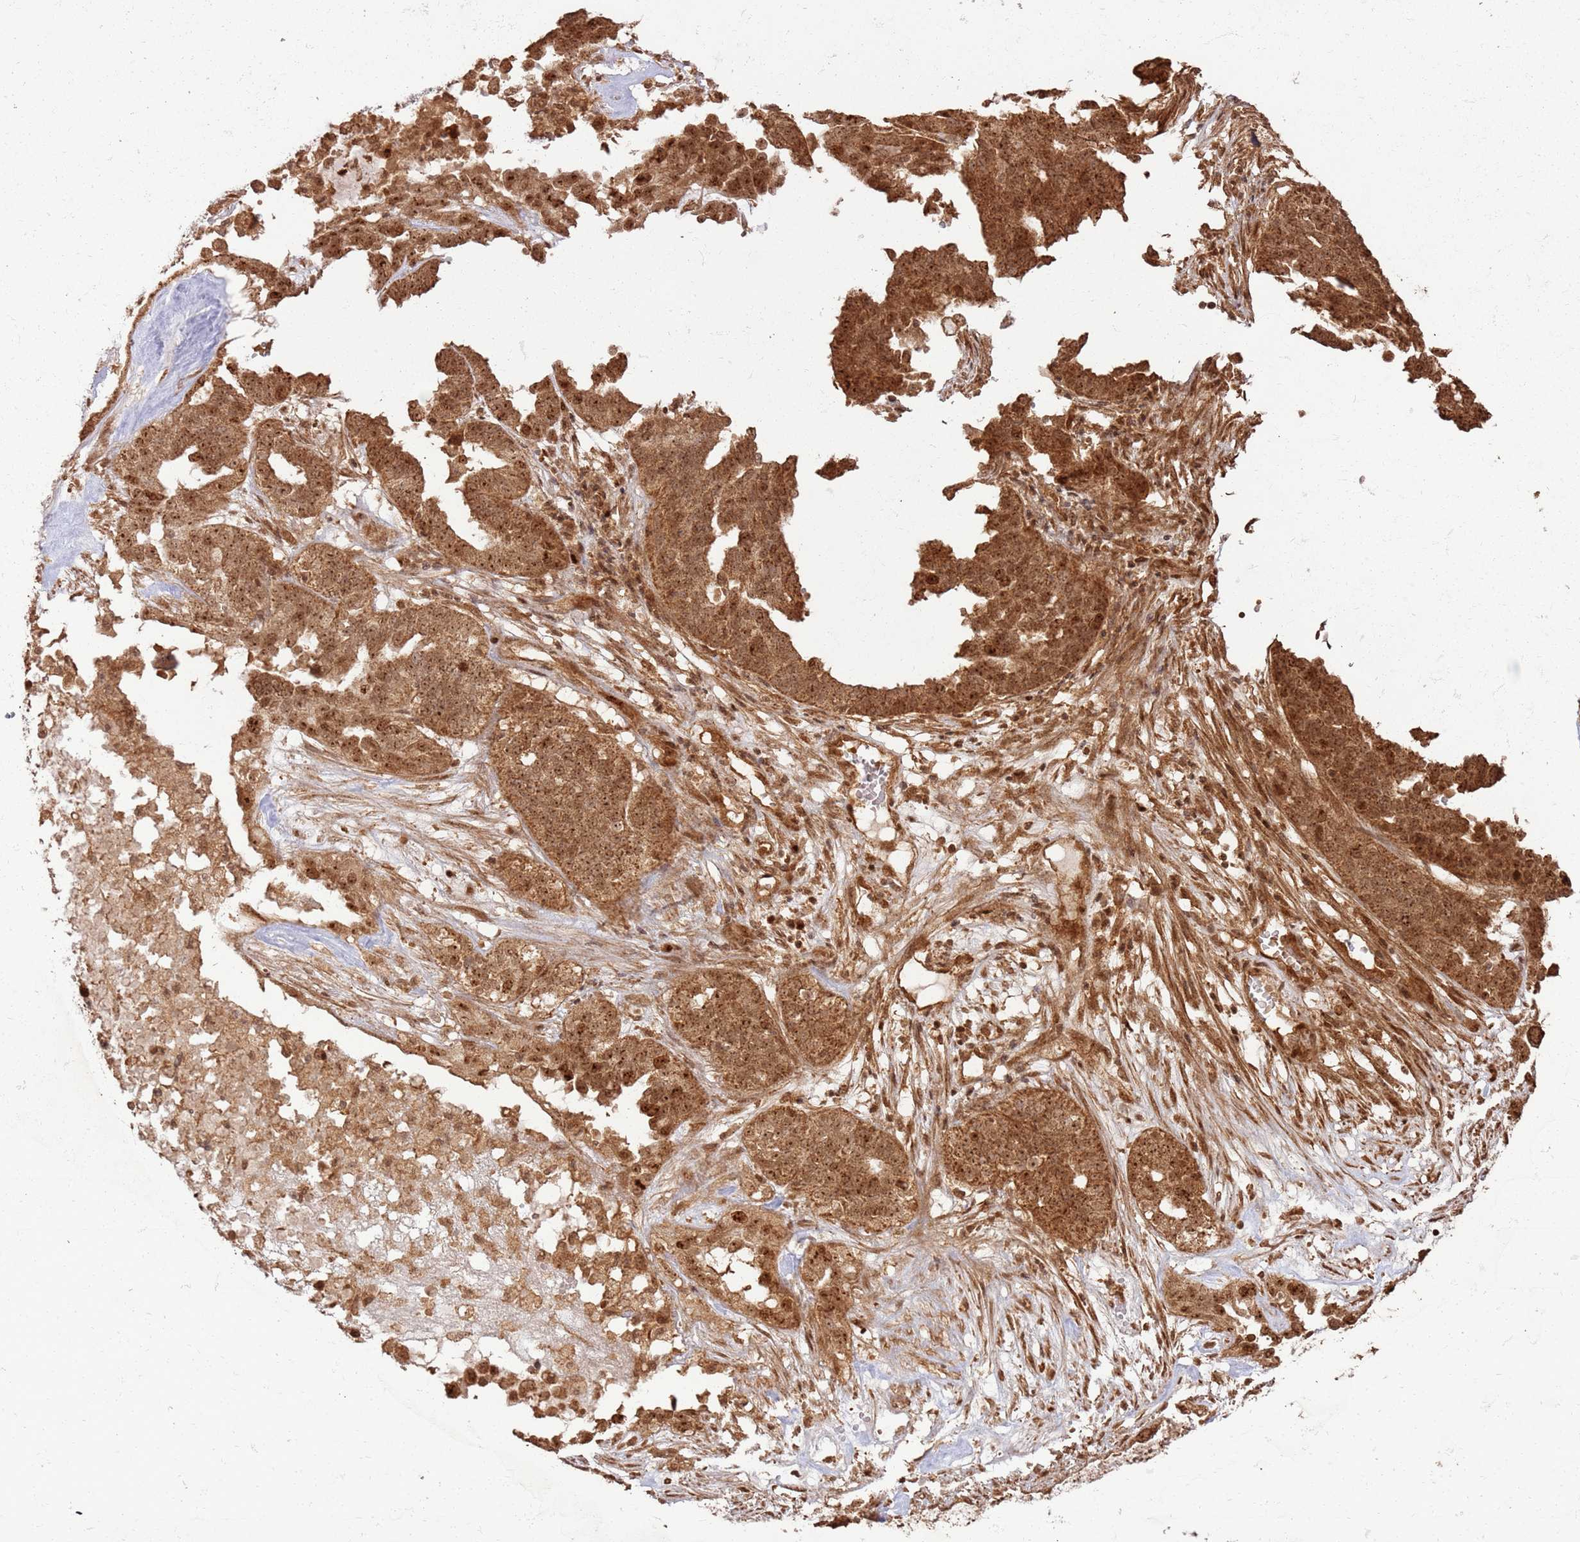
{"staining": {"intensity": "strong", "quantity": ">75%", "location": "cytoplasmic/membranous,nuclear"}, "tissue": "ovarian cancer", "cell_type": "Tumor cells", "image_type": "cancer", "snomed": [{"axis": "morphology", "description": "Cystadenocarcinoma, serous, NOS"}, {"axis": "topography", "description": "Ovary"}], "caption": "The image exhibits immunohistochemical staining of serous cystadenocarcinoma (ovarian). There is strong cytoplasmic/membranous and nuclear expression is present in approximately >75% of tumor cells. The protein is shown in brown color, while the nuclei are stained blue.", "gene": "TBC1D13", "patient": {"sex": "female", "age": 59}}